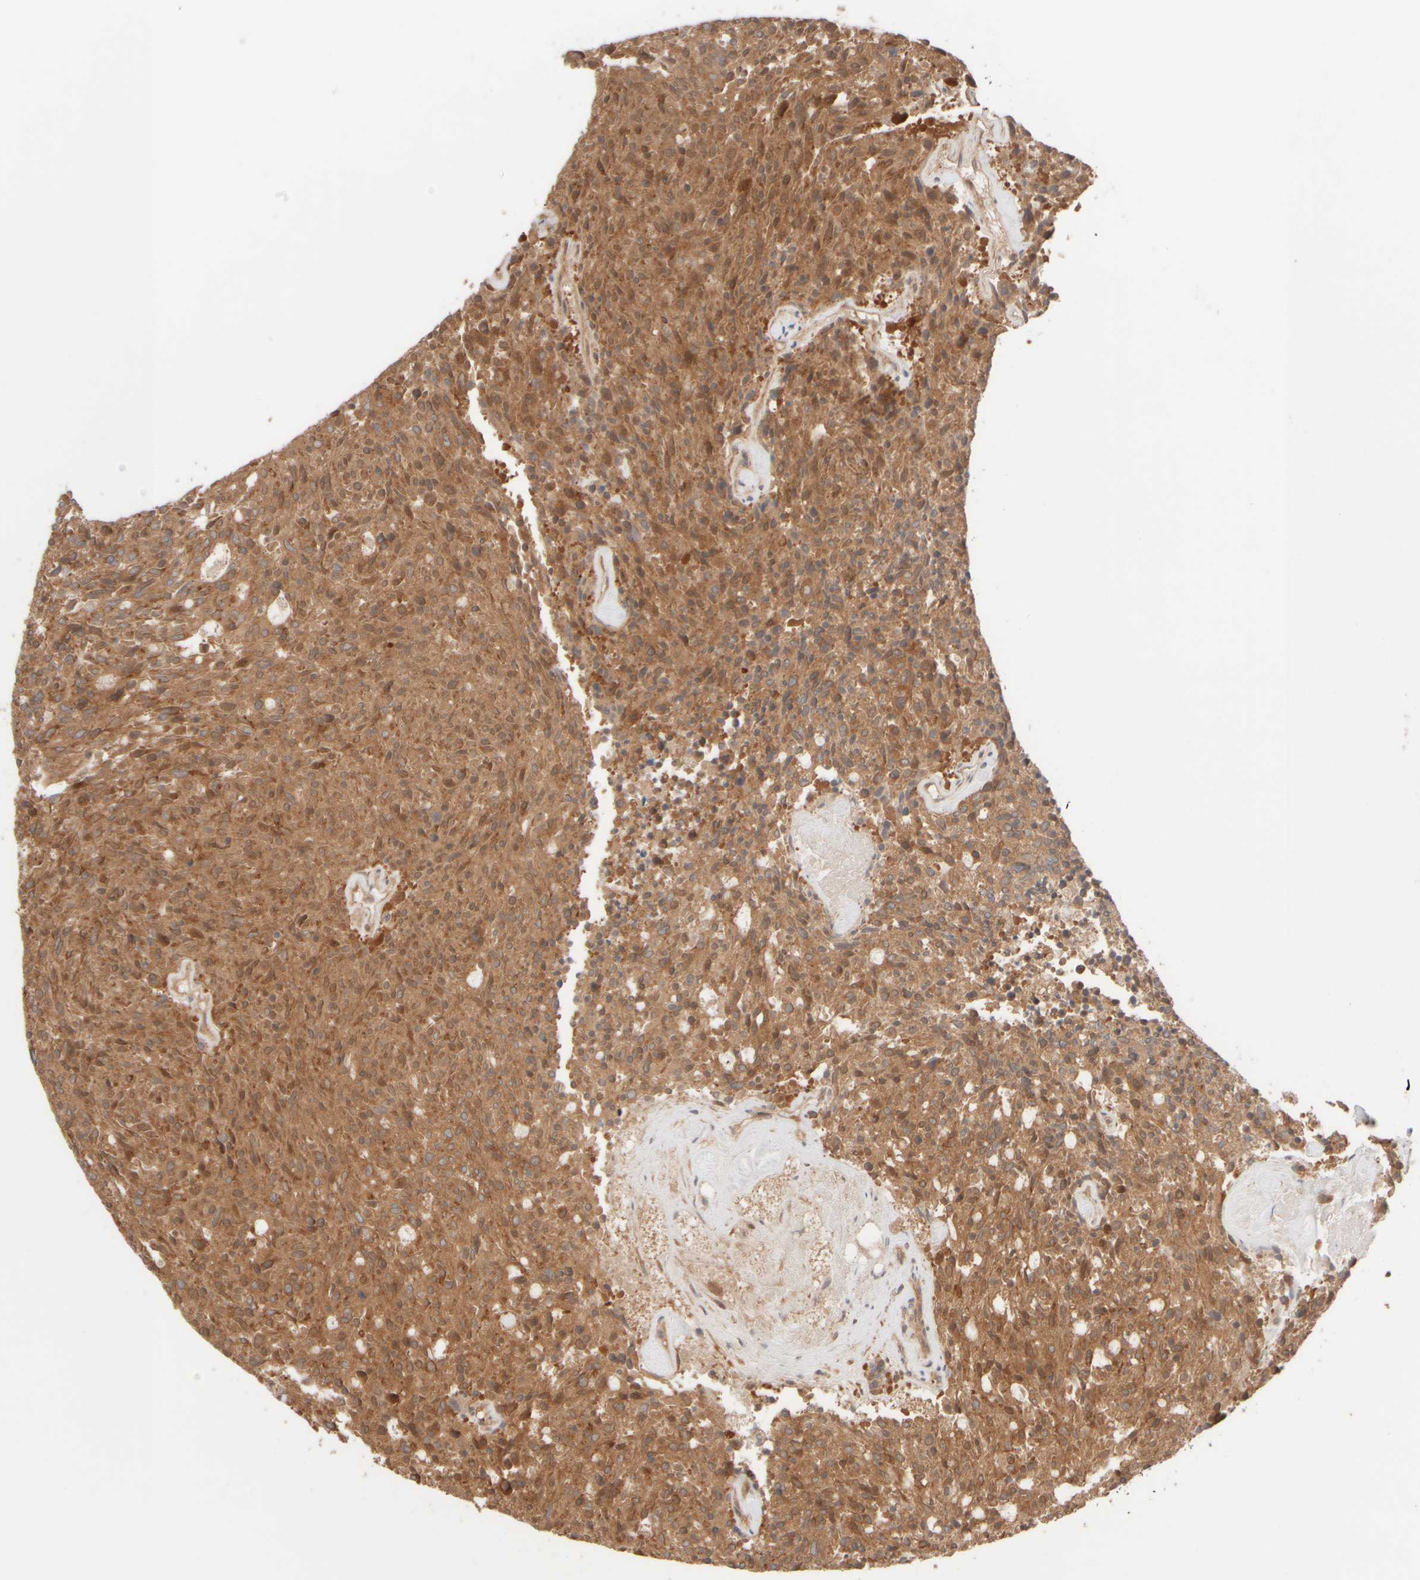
{"staining": {"intensity": "moderate", "quantity": ">75%", "location": "cytoplasmic/membranous"}, "tissue": "carcinoid", "cell_type": "Tumor cells", "image_type": "cancer", "snomed": [{"axis": "morphology", "description": "Carcinoid, malignant, NOS"}, {"axis": "topography", "description": "Pancreas"}], "caption": "Brown immunohistochemical staining in human malignant carcinoid demonstrates moderate cytoplasmic/membranous positivity in about >75% of tumor cells.", "gene": "RABEP1", "patient": {"sex": "female", "age": 54}}